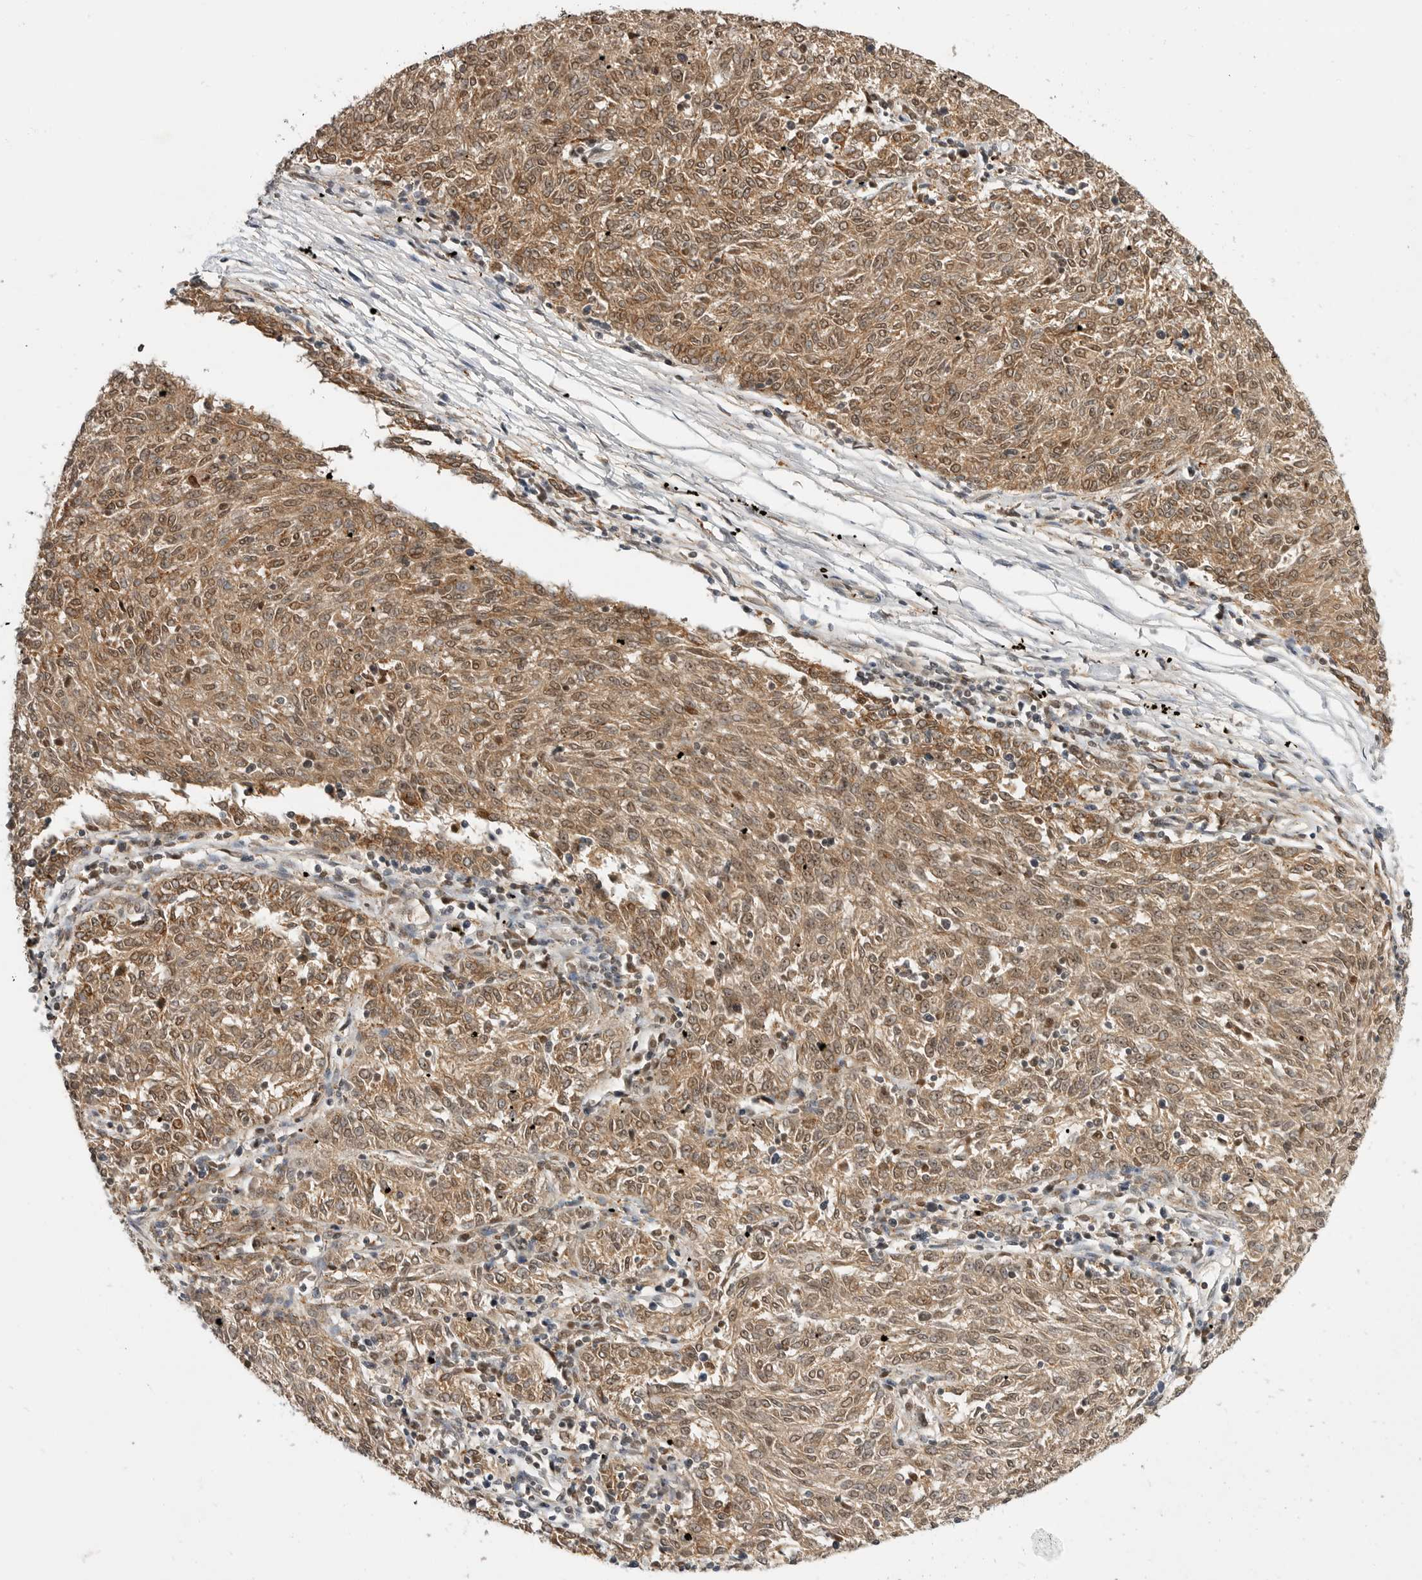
{"staining": {"intensity": "moderate", "quantity": ">75%", "location": "cytoplasmic/membranous,nuclear"}, "tissue": "melanoma", "cell_type": "Tumor cells", "image_type": "cancer", "snomed": [{"axis": "morphology", "description": "Malignant melanoma, NOS"}, {"axis": "topography", "description": "Skin"}], "caption": "The photomicrograph exhibits a brown stain indicating the presence of a protein in the cytoplasmic/membranous and nuclear of tumor cells in malignant melanoma. (Stains: DAB in brown, nuclei in blue, Microscopy: brightfield microscopy at high magnification).", "gene": "CSNK1G3", "patient": {"sex": "female", "age": 72}}